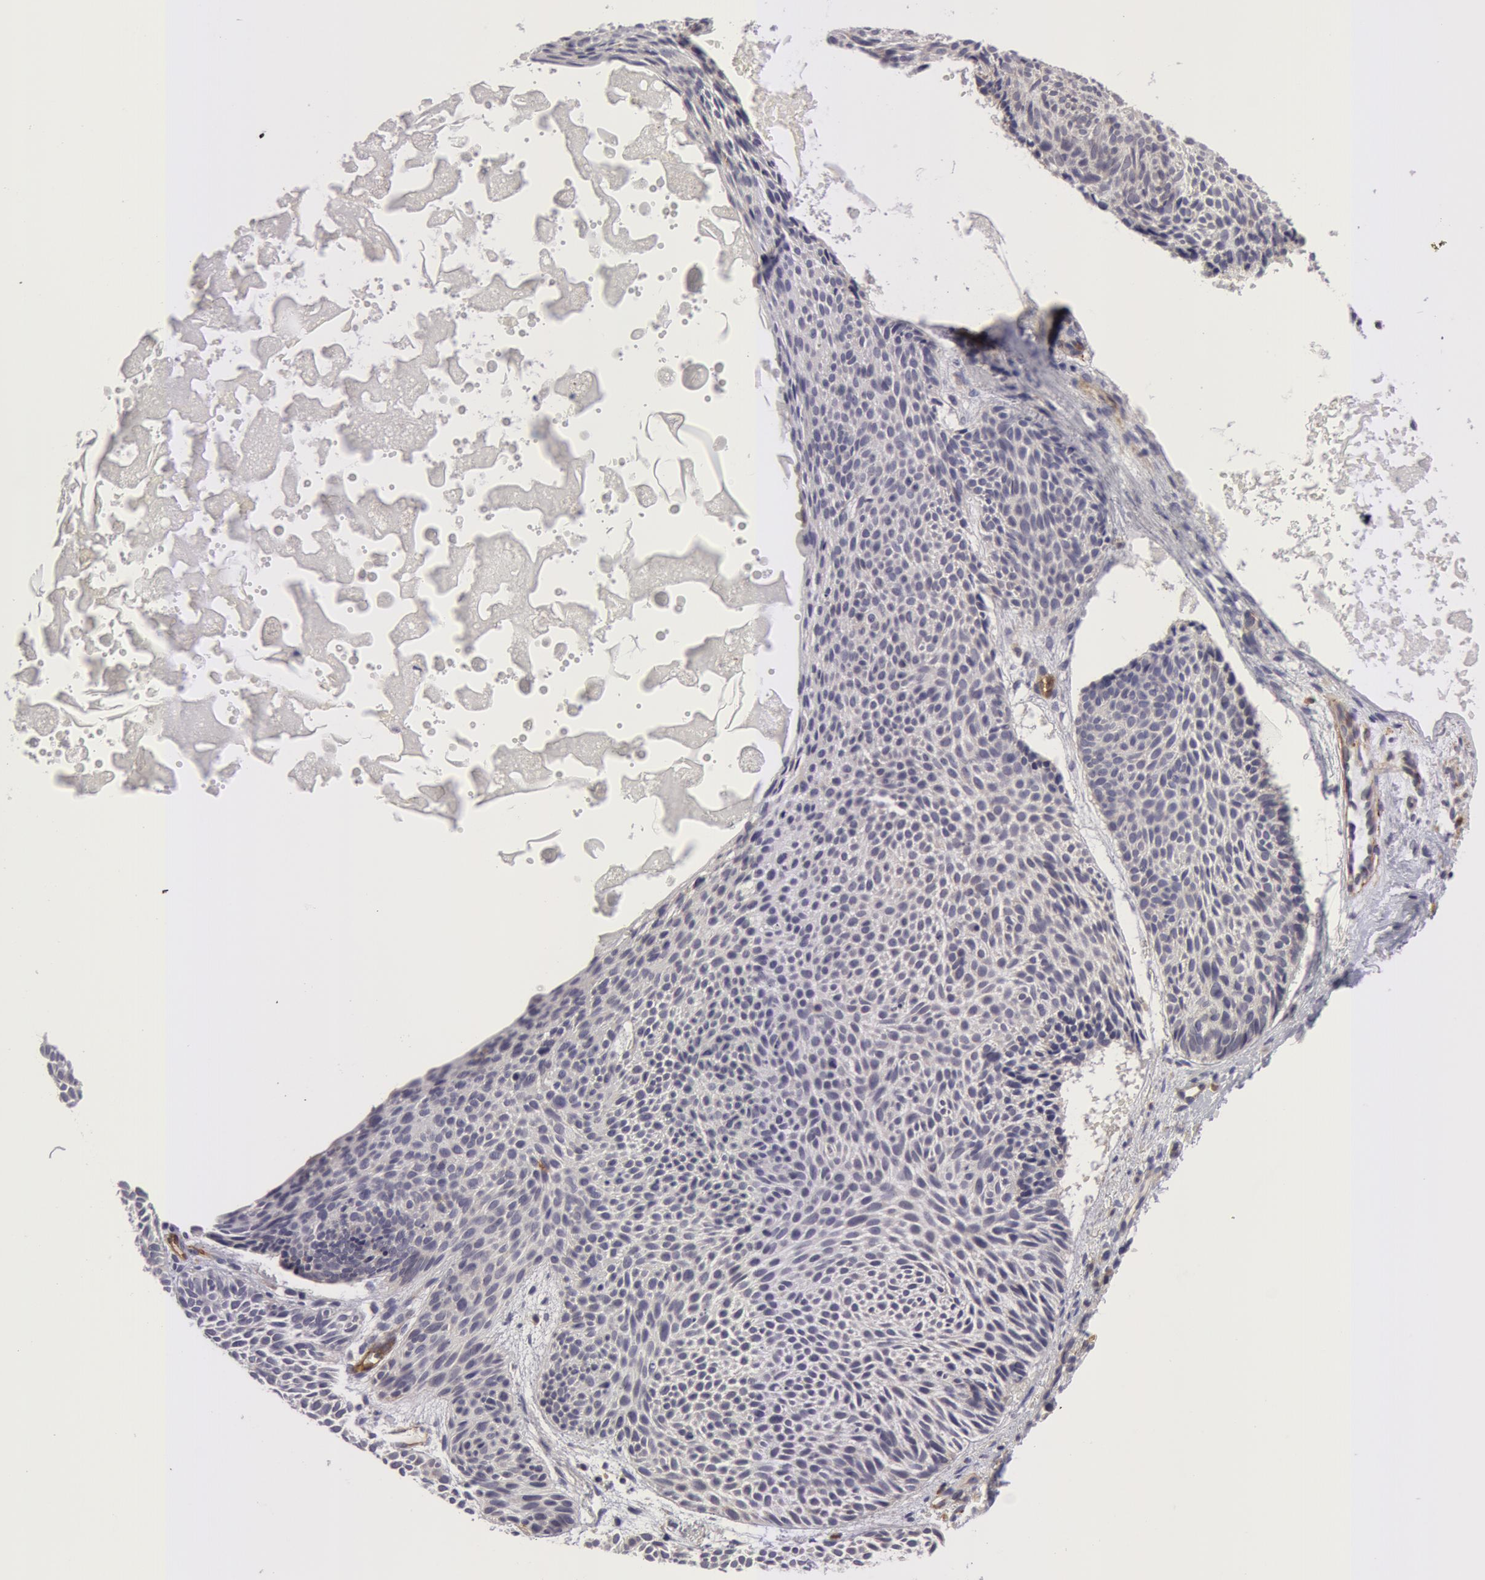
{"staining": {"intensity": "negative", "quantity": "none", "location": "none"}, "tissue": "skin cancer", "cell_type": "Tumor cells", "image_type": "cancer", "snomed": [{"axis": "morphology", "description": "Basal cell carcinoma"}, {"axis": "topography", "description": "Skin"}], "caption": "Tumor cells show no significant protein positivity in basal cell carcinoma (skin). The staining was performed using DAB to visualize the protein expression in brown, while the nuclei were stained in blue with hematoxylin (Magnification: 20x).", "gene": "IL23A", "patient": {"sex": "male", "age": 84}}